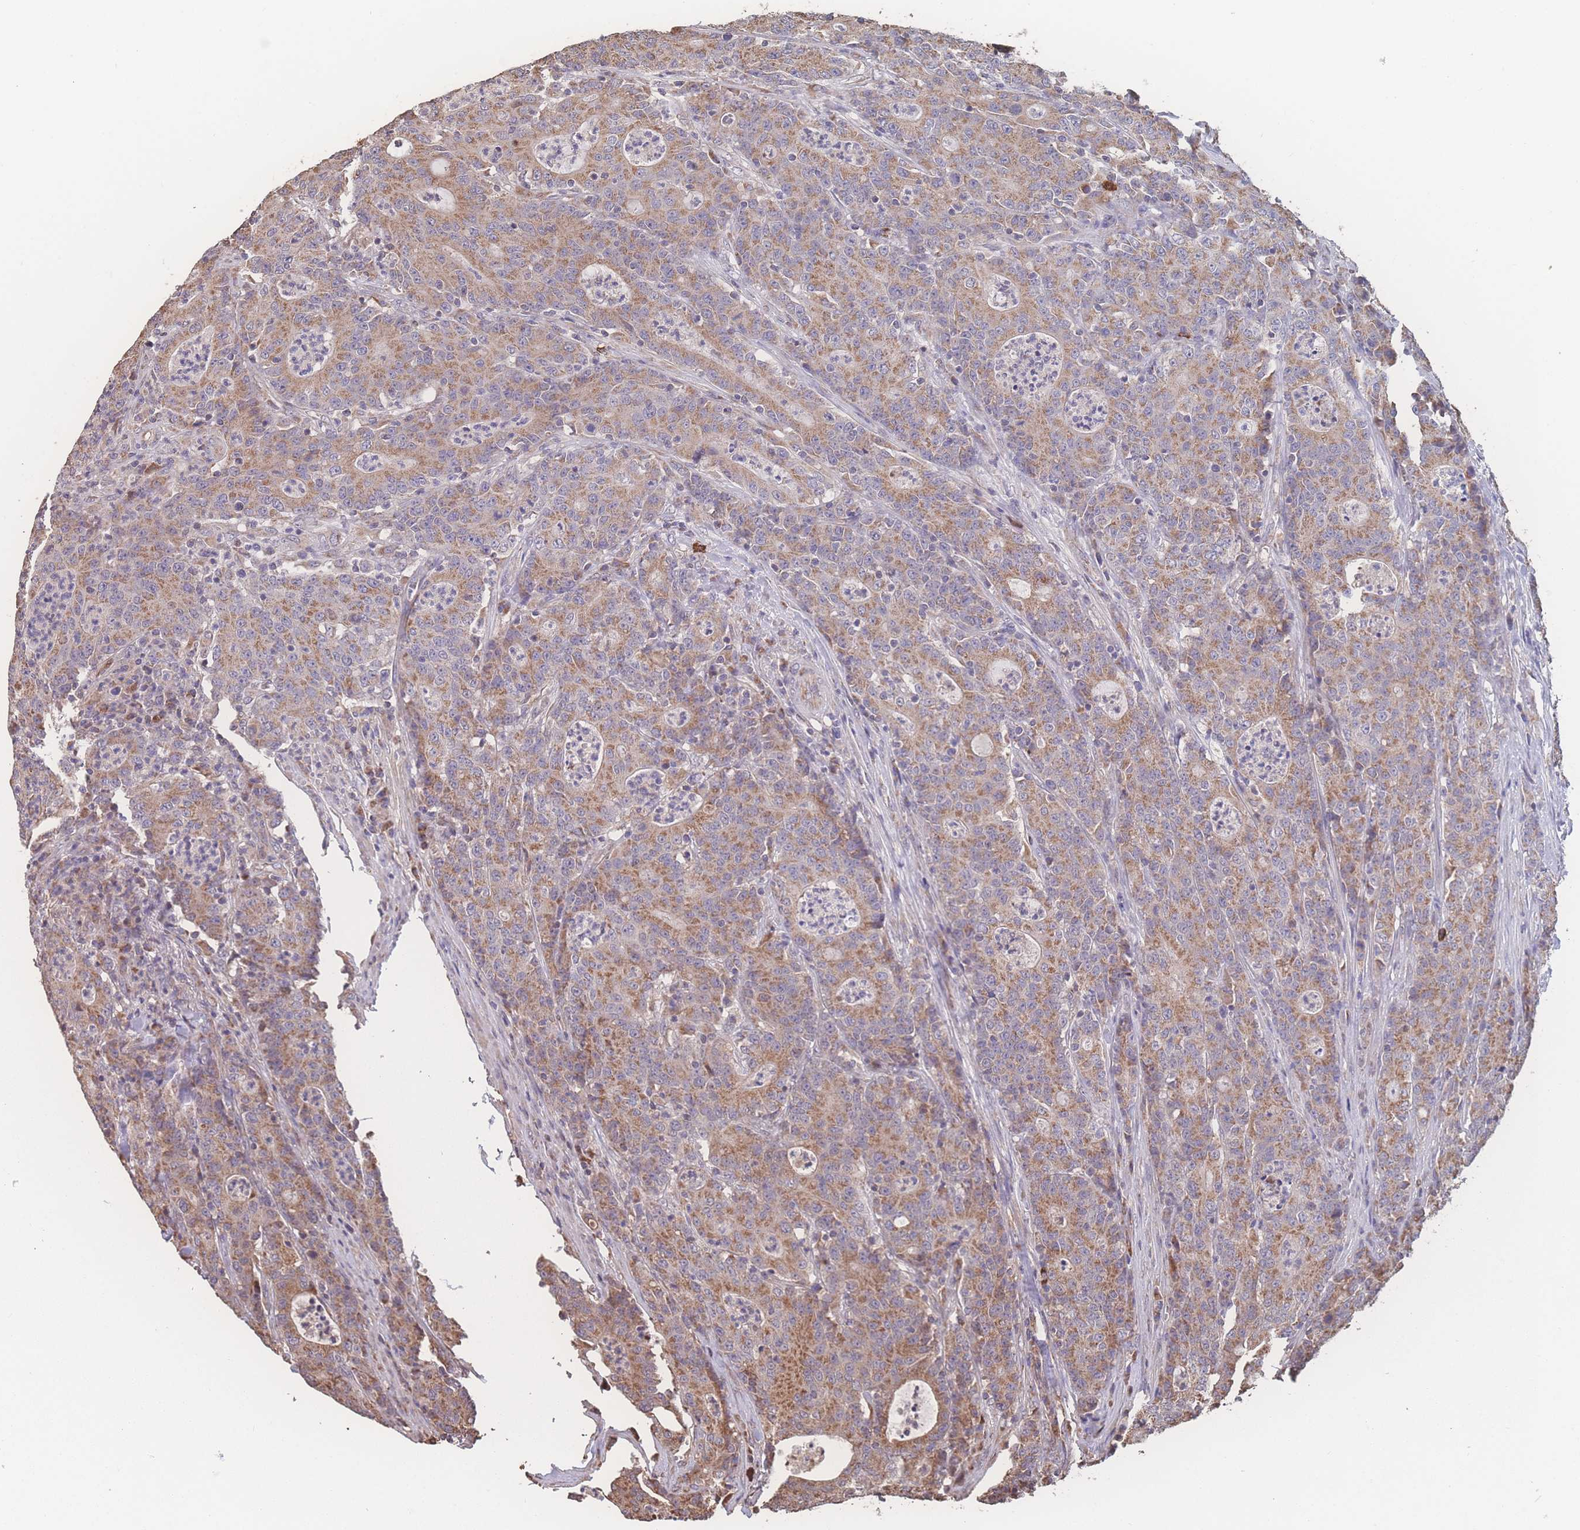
{"staining": {"intensity": "moderate", "quantity": ">75%", "location": "cytoplasmic/membranous"}, "tissue": "colorectal cancer", "cell_type": "Tumor cells", "image_type": "cancer", "snomed": [{"axis": "morphology", "description": "Adenocarcinoma, NOS"}, {"axis": "topography", "description": "Colon"}], "caption": "Immunohistochemical staining of colorectal cancer reveals medium levels of moderate cytoplasmic/membranous positivity in approximately >75% of tumor cells.", "gene": "SGSM3", "patient": {"sex": "male", "age": 83}}